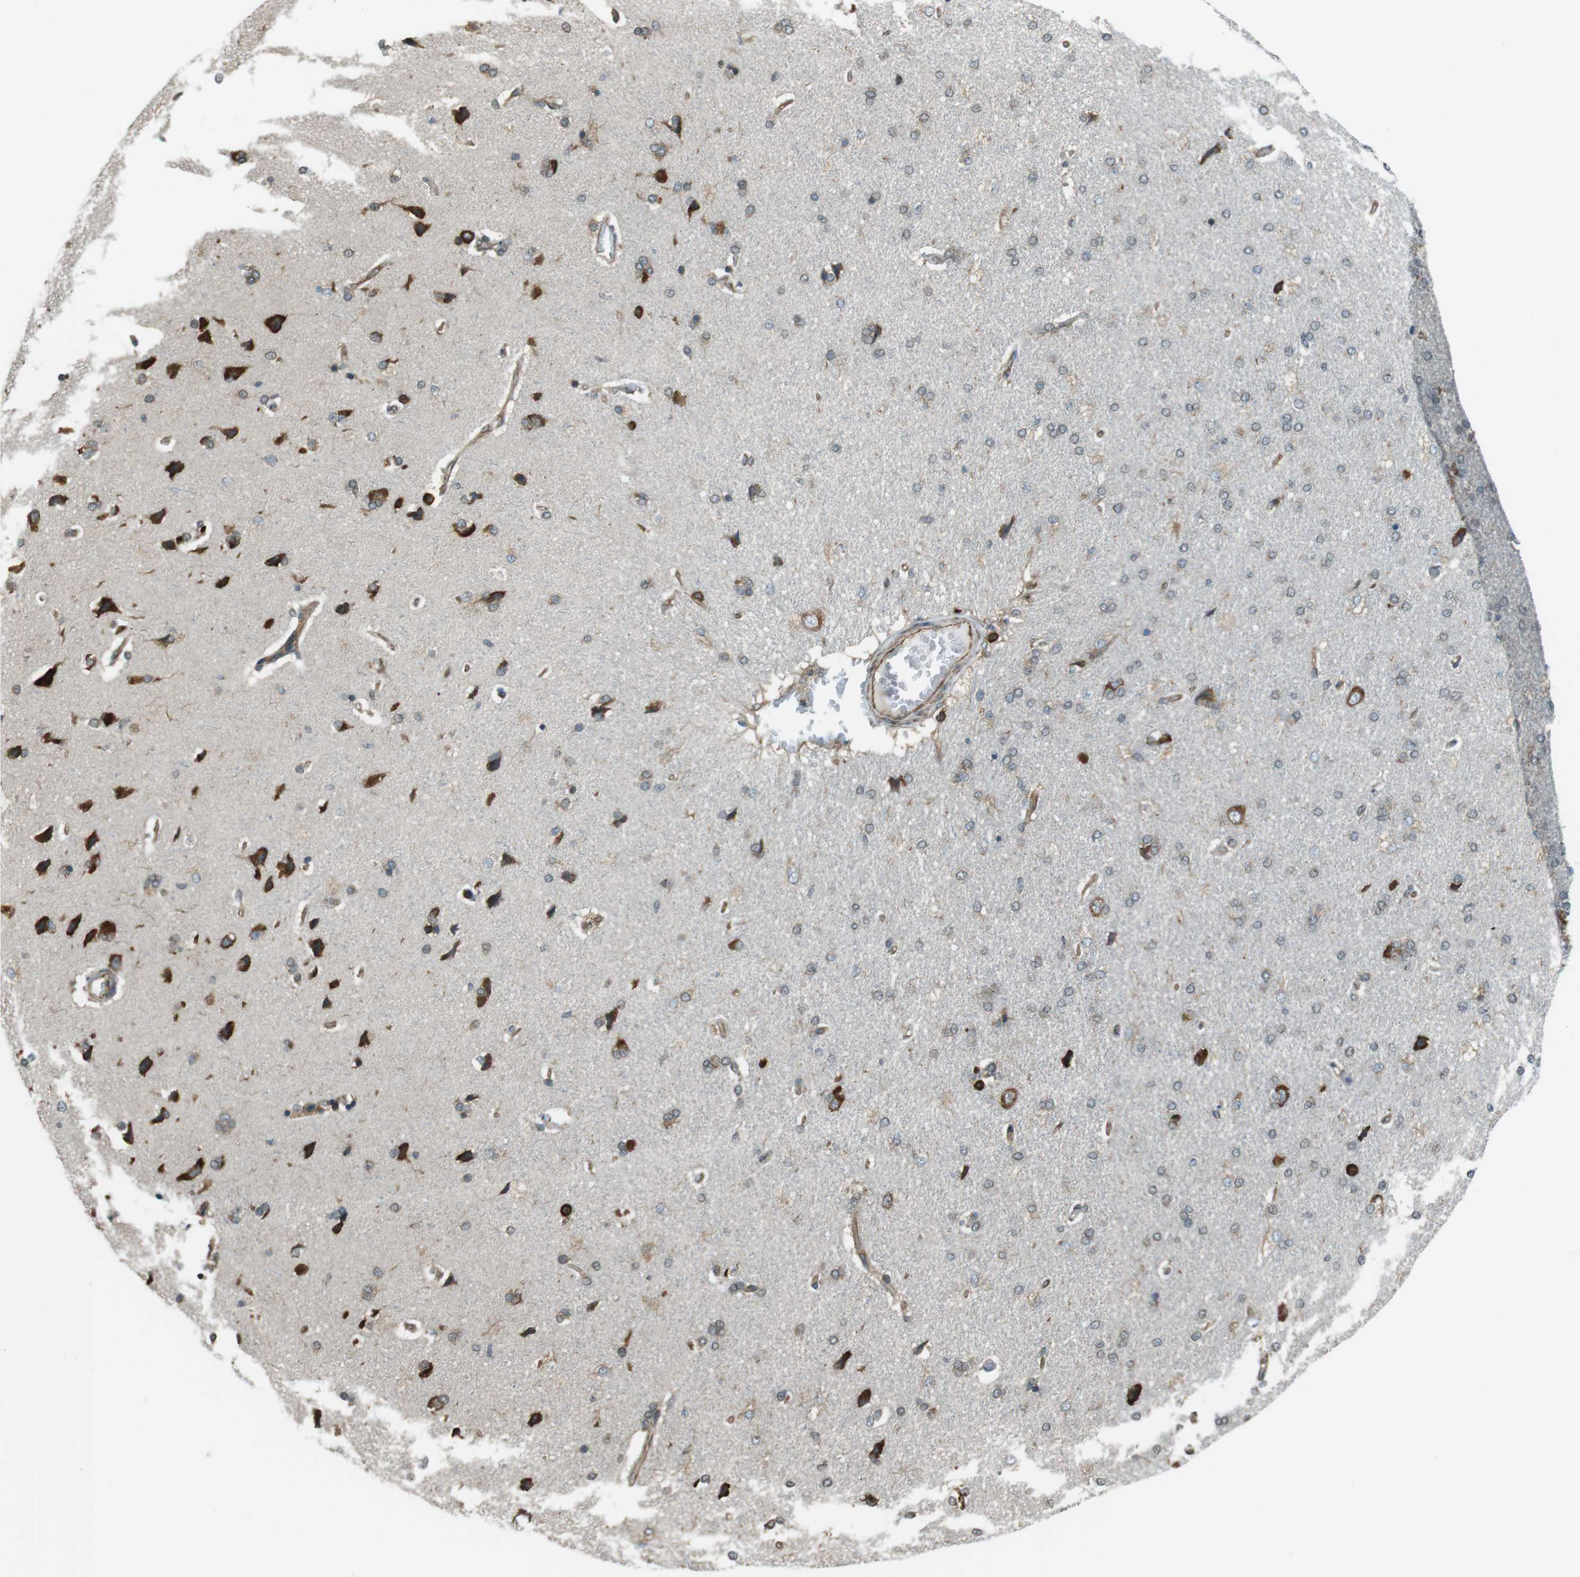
{"staining": {"intensity": "weak", "quantity": ">75%", "location": "cytoplasmic/membranous"}, "tissue": "cerebral cortex", "cell_type": "Endothelial cells", "image_type": "normal", "snomed": [{"axis": "morphology", "description": "Normal tissue, NOS"}, {"axis": "topography", "description": "Cerebral cortex"}], "caption": "IHC histopathology image of normal cerebral cortex: human cerebral cortex stained using immunohistochemistry (IHC) displays low levels of weak protein expression localized specifically in the cytoplasmic/membranous of endothelial cells, appearing as a cytoplasmic/membranous brown color.", "gene": "PA2G4", "patient": {"sex": "male", "age": 62}}